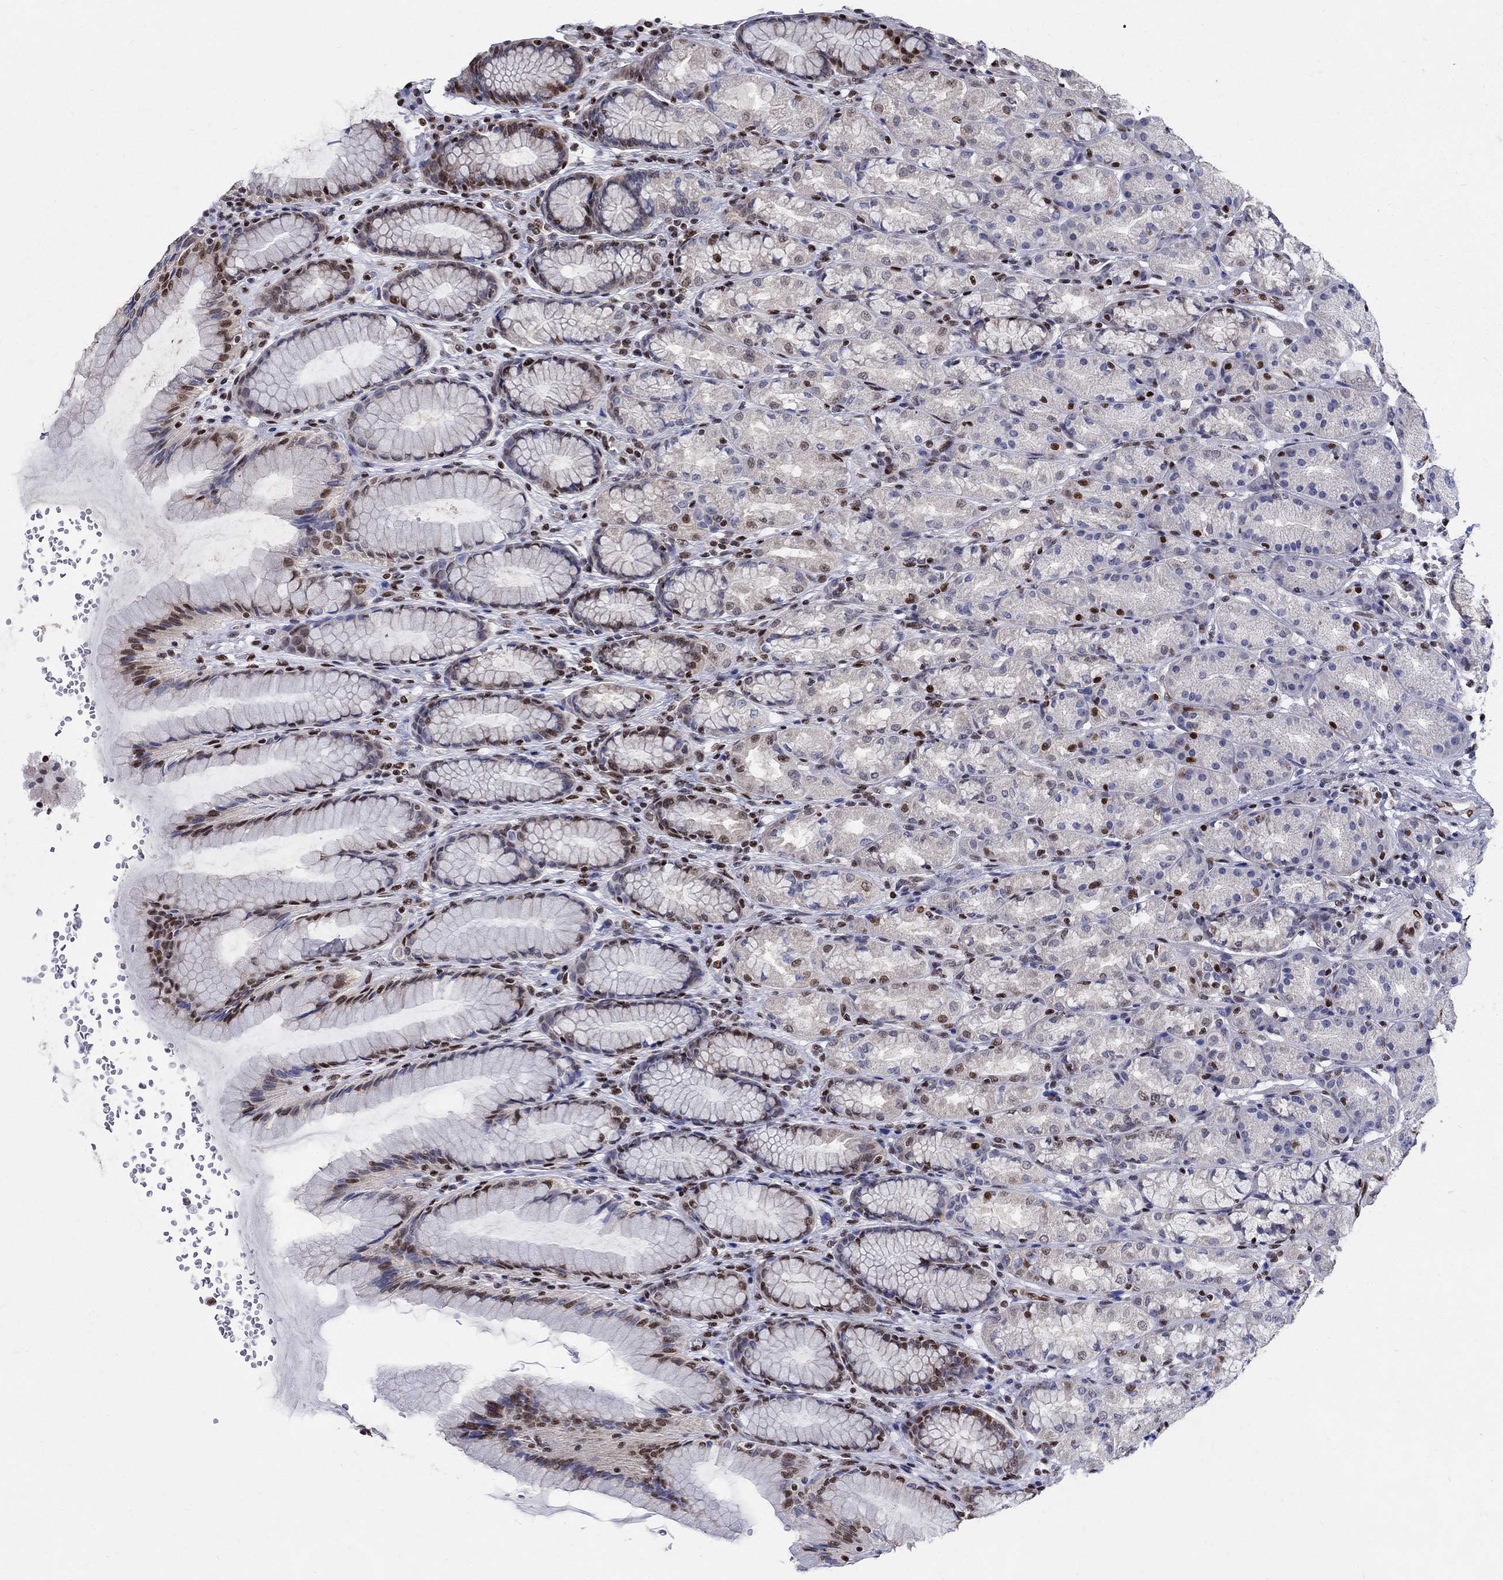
{"staining": {"intensity": "moderate", "quantity": "<25%", "location": "nuclear"}, "tissue": "stomach", "cell_type": "Glandular cells", "image_type": "normal", "snomed": [{"axis": "morphology", "description": "Normal tissue, NOS"}, {"axis": "morphology", "description": "Adenocarcinoma, NOS"}, {"axis": "topography", "description": "Stomach"}], "caption": "Immunohistochemistry (IHC) of unremarkable stomach exhibits low levels of moderate nuclear expression in about <25% of glandular cells.", "gene": "FBXO16", "patient": {"sex": "female", "age": 79}}